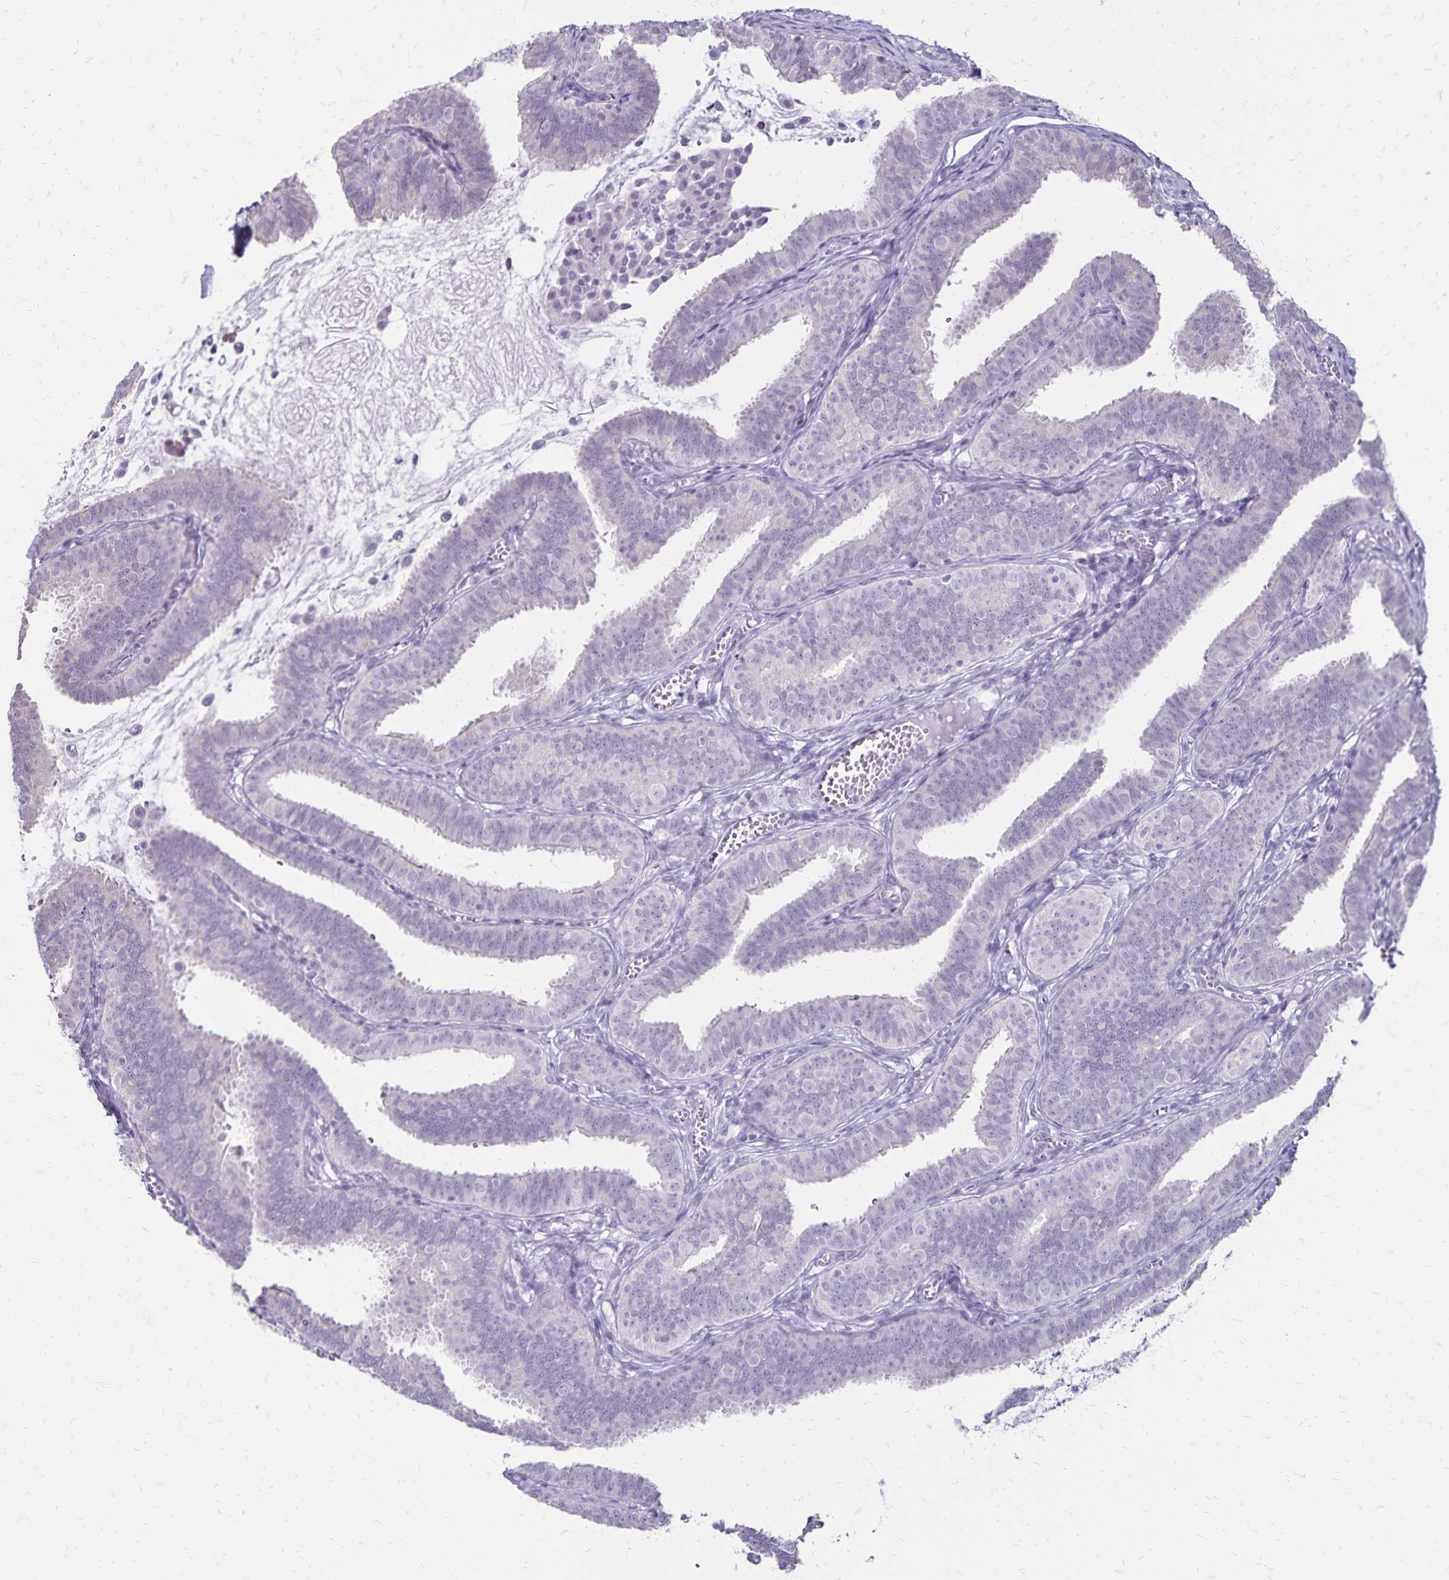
{"staining": {"intensity": "negative", "quantity": "none", "location": "none"}, "tissue": "fallopian tube", "cell_type": "Glandular cells", "image_type": "normal", "snomed": [{"axis": "morphology", "description": "Normal tissue, NOS"}, {"axis": "topography", "description": "Fallopian tube"}], "caption": "Glandular cells are negative for brown protein staining in benign fallopian tube. The staining is performed using DAB brown chromogen with nuclei counter-stained in using hematoxylin.", "gene": "SH3GL3", "patient": {"sex": "female", "age": 25}}